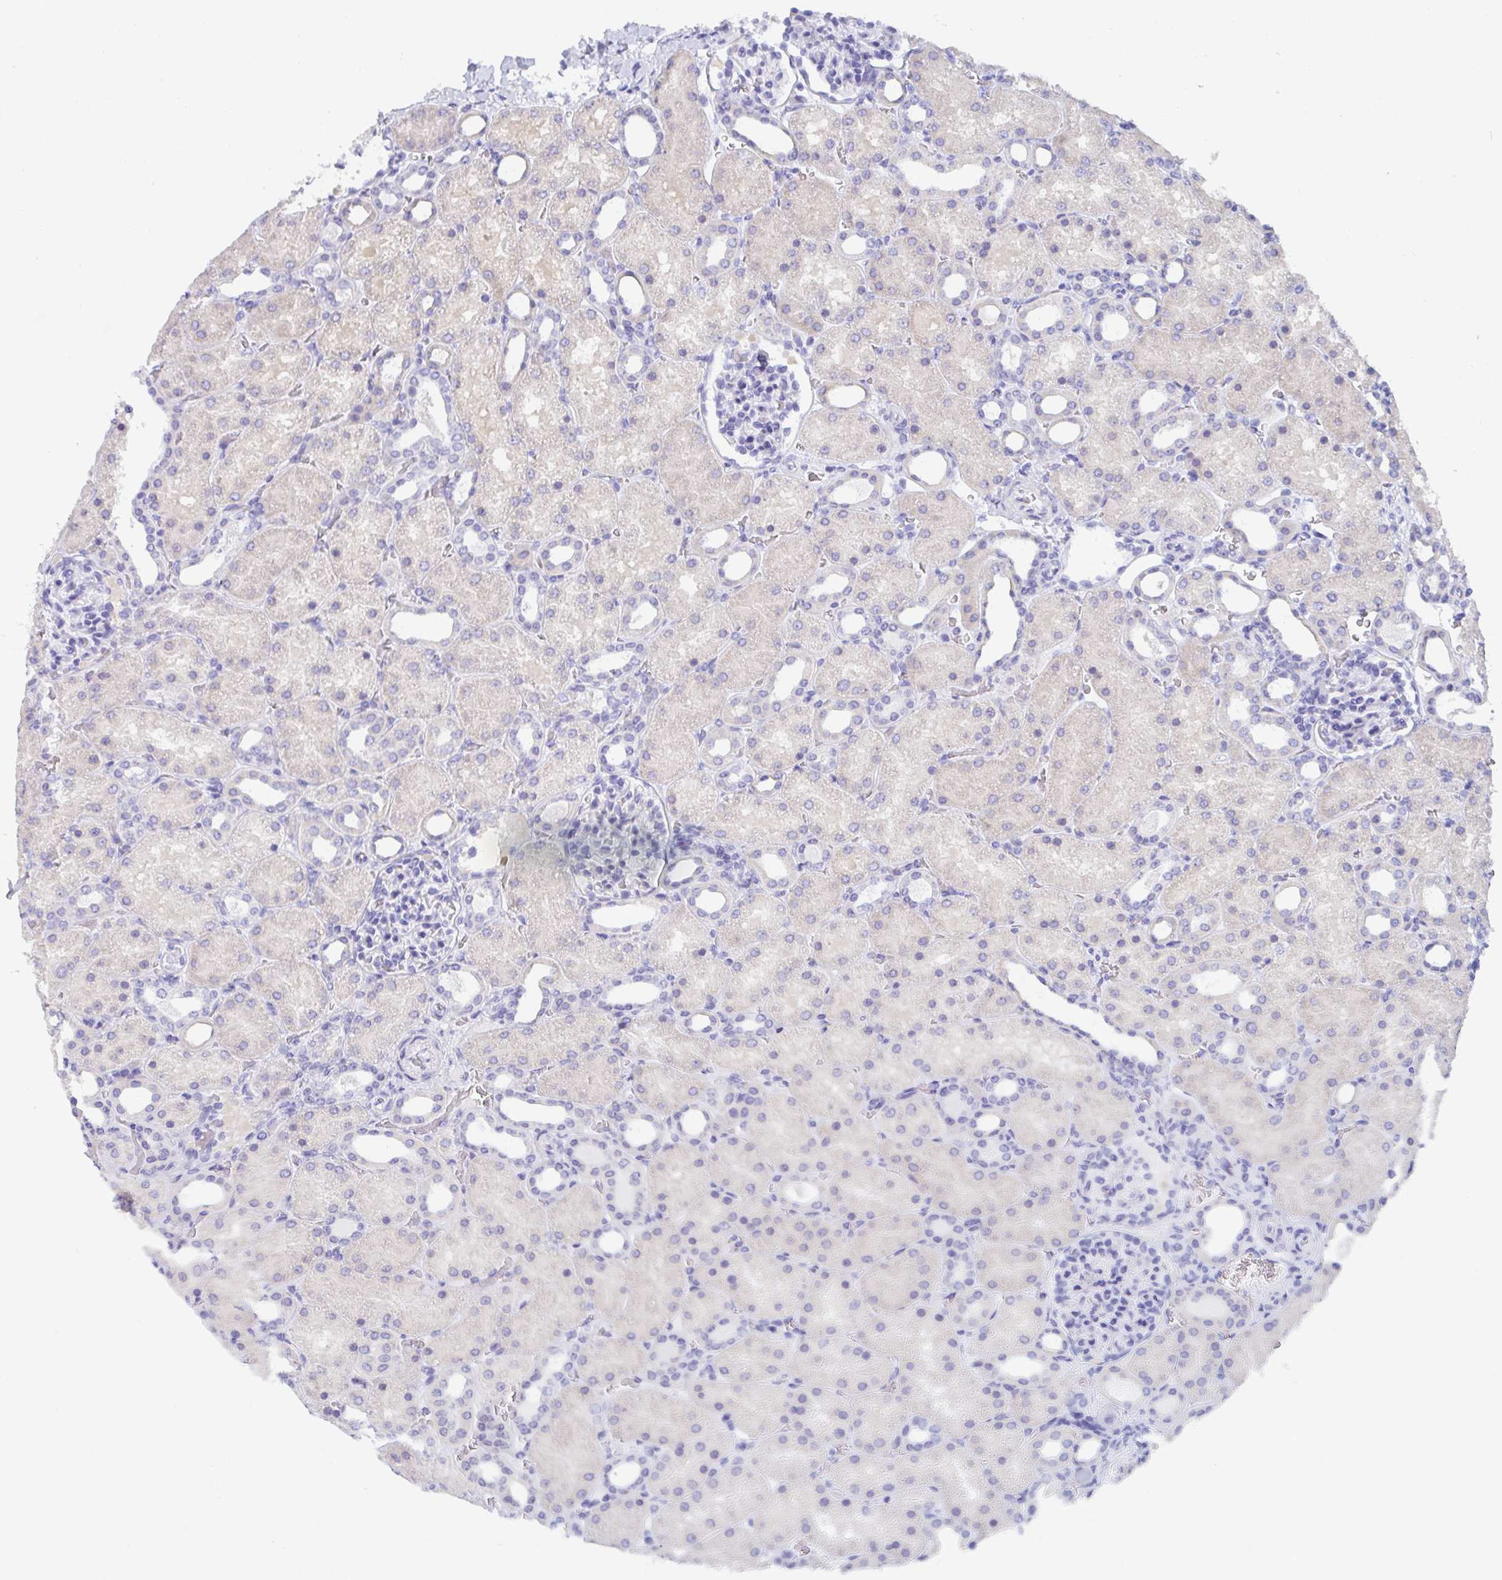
{"staining": {"intensity": "negative", "quantity": "none", "location": "none"}, "tissue": "kidney", "cell_type": "Cells in glomeruli", "image_type": "normal", "snomed": [{"axis": "morphology", "description": "Normal tissue, NOS"}, {"axis": "topography", "description": "Kidney"}], "caption": "IHC micrograph of benign kidney: human kidney stained with DAB (3,3'-diaminobenzidine) reveals no significant protein positivity in cells in glomeruli.", "gene": "GRIA1", "patient": {"sex": "male", "age": 2}}